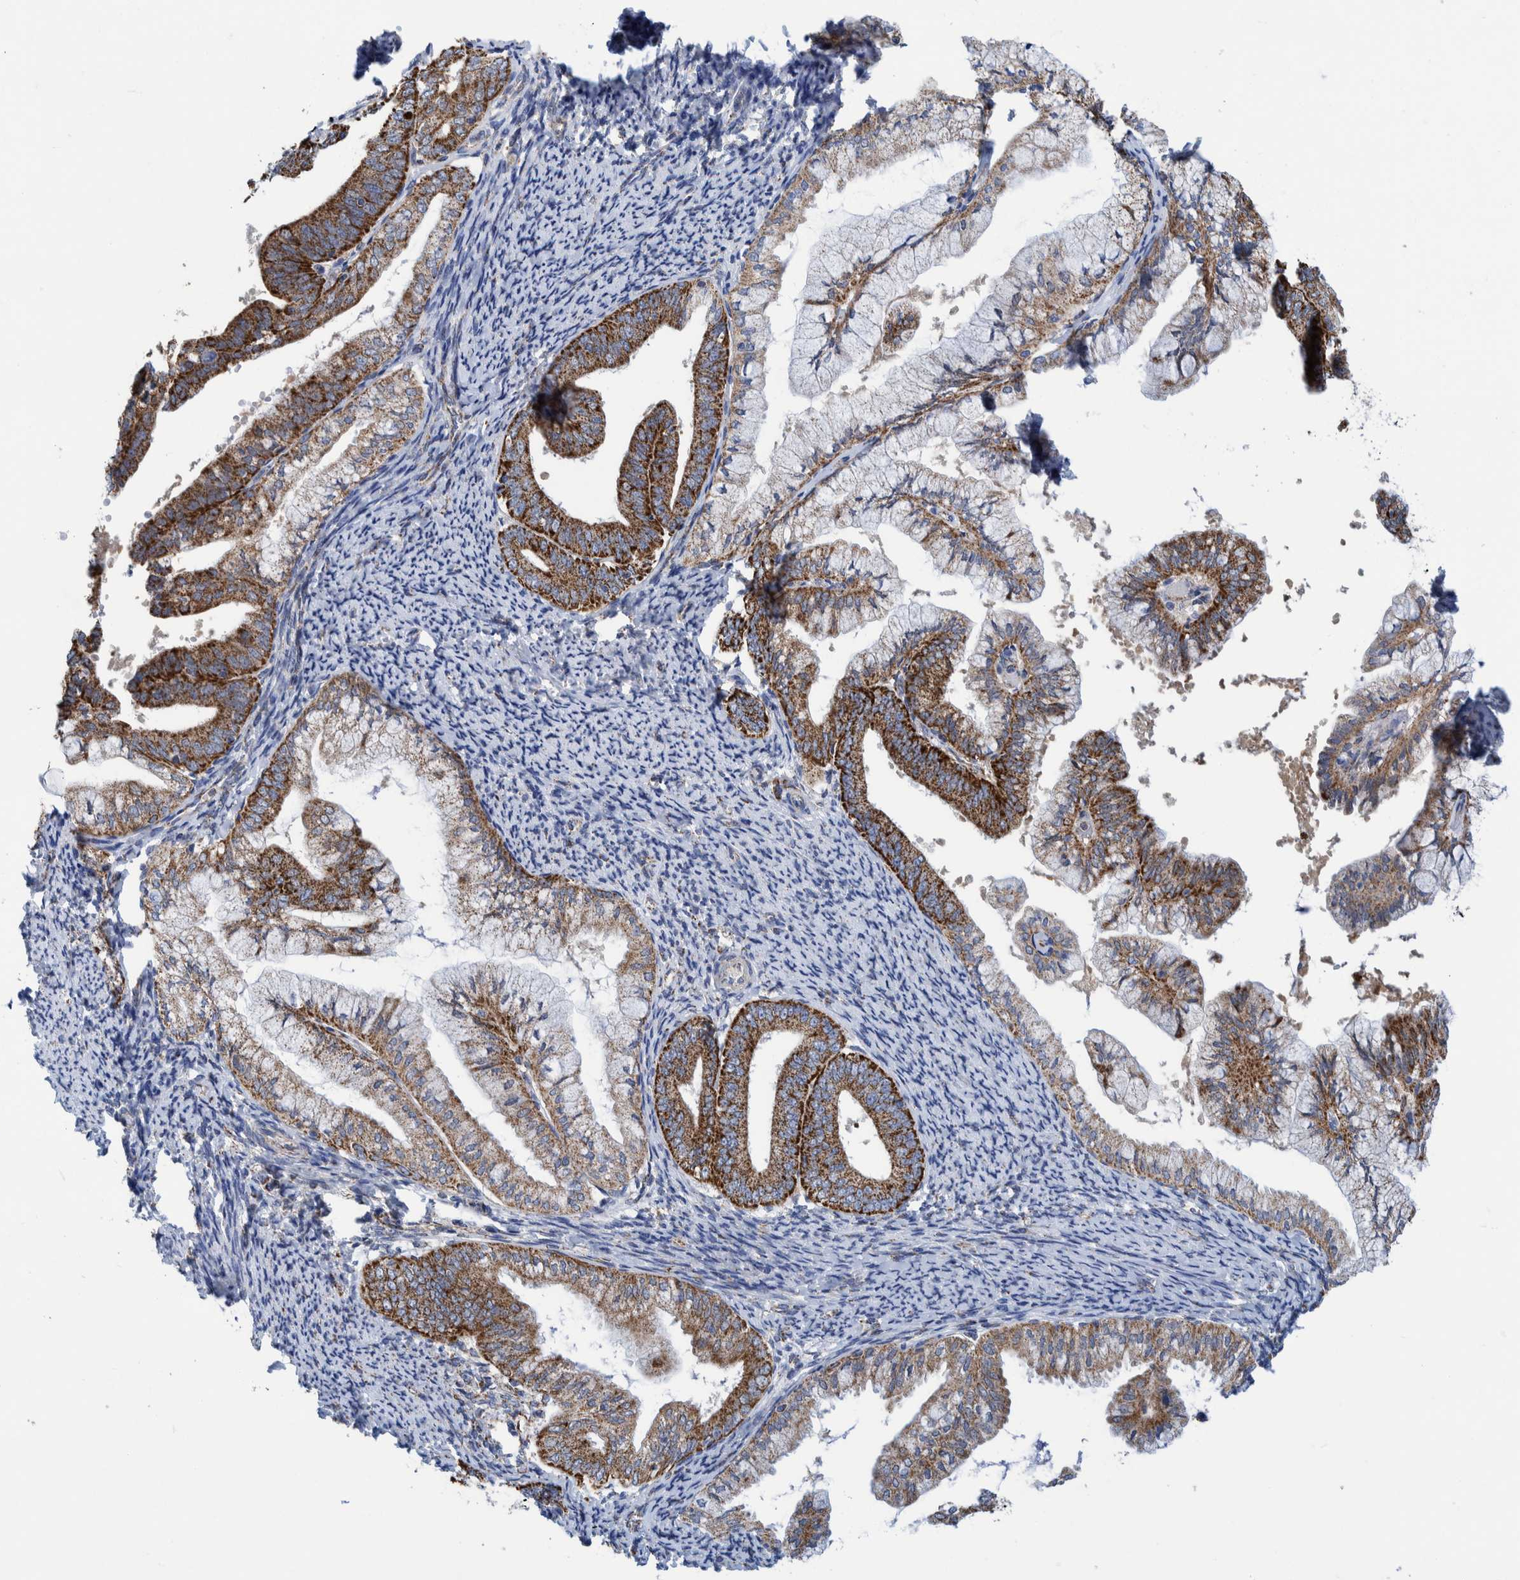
{"staining": {"intensity": "strong", "quantity": "25%-75%", "location": "cytoplasmic/membranous"}, "tissue": "endometrial cancer", "cell_type": "Tumor cells", "image_type": "cancer", "snomed": [{"axis": "morphology", "description": "Adenocarcinoma, NOS"}, {"axis": "topography", "description": "Endometrium"}], "caption": "An IHC micrograph of tumor tissue is shown. Protein staining in brown shows strong cytoplasmic/membranous positivity in adenocarcinoma (endometrial) within tumor cells. The staining was performed using DAB, with brown indicating positive protein expression. Nuclei are stained blue with hematoxylin.", "gene": "MRPS7", "patient": {"sex": "female", "age": 63}}